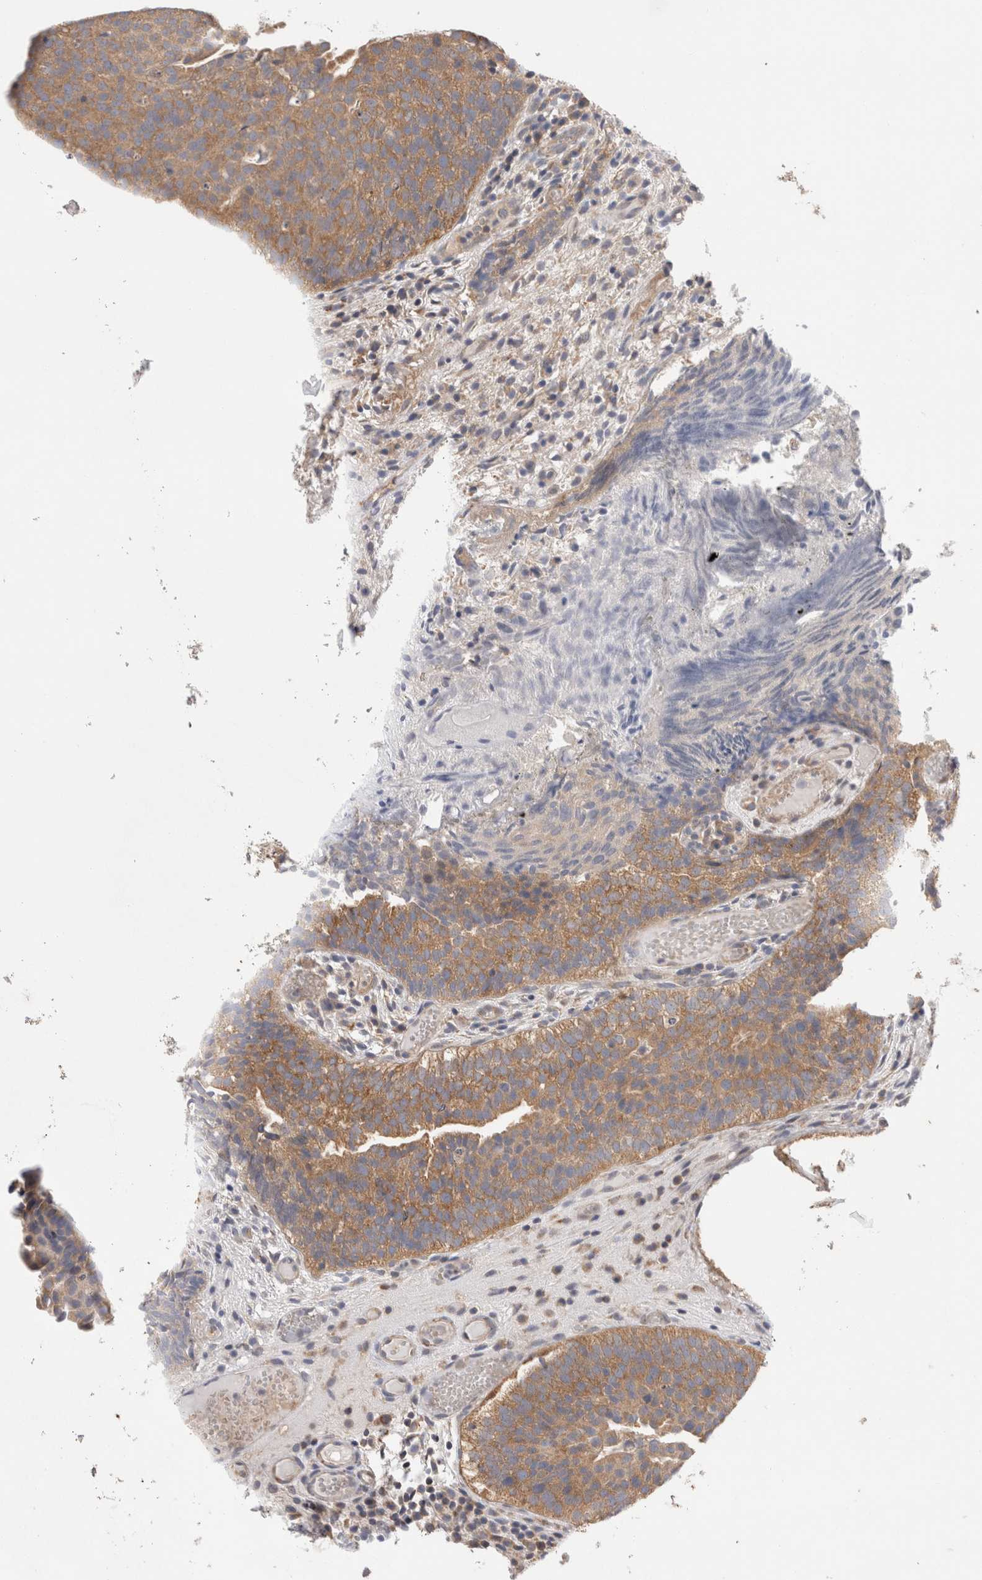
{"staining": {"intensity": "moderate", "quantity": "25%-75%", "location": "cytoplasmic/membranous"}, "tissue": "urothelial cancer", "cell_type": "Tumor cells", "image_type": "cancer", "snomed": [{"axis": "morphology", "description": "Urothelial carcinoma, Low grade"}, {"axis": "topography", "description": "Urinary bladder"}], "caption": "Urothelial cancer stained with a protein marker exhibits moderate staining in tumor cells.", "gene": "NDOR1", "patient": {"sex": "male", "age": 86}}